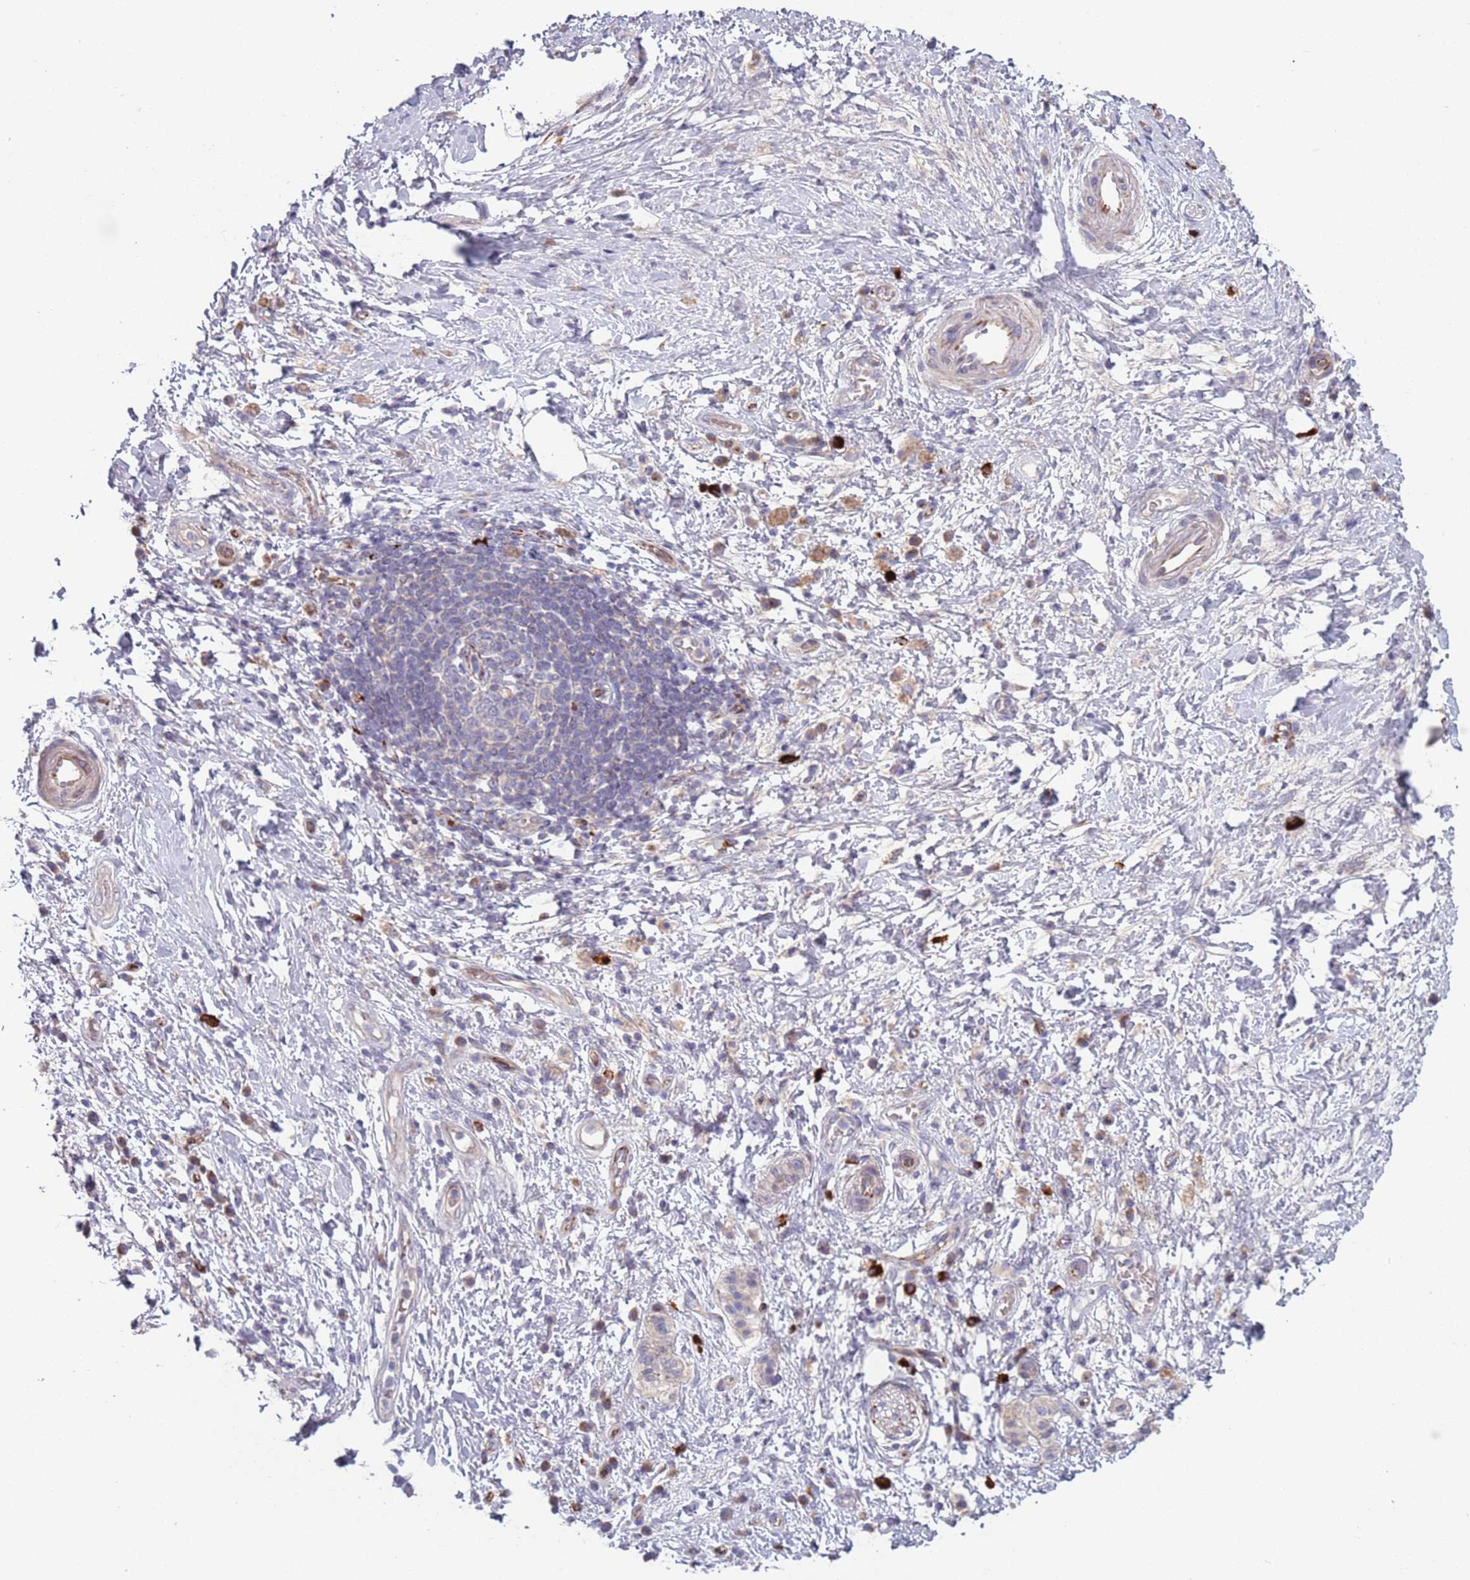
{"staining": {"intensity": "negative", "quantity": "none", "location": "none"}, "tissue": "pancreatic cancer", "cell_type": "Tumor cells", "image_type": "cancer", "snomed": [{"axis": "morphology", "description": "Adenocarcinoma, NOS"}, {"axis": "topography", "description": "Pancreas"}], "caption": "The micrograph demonstrates no significant expression in tumor cells of pancreatic cancer (adenocarcinoma).", "gene": "TYW1", "patient": {"sex": "male", "age": 68}}